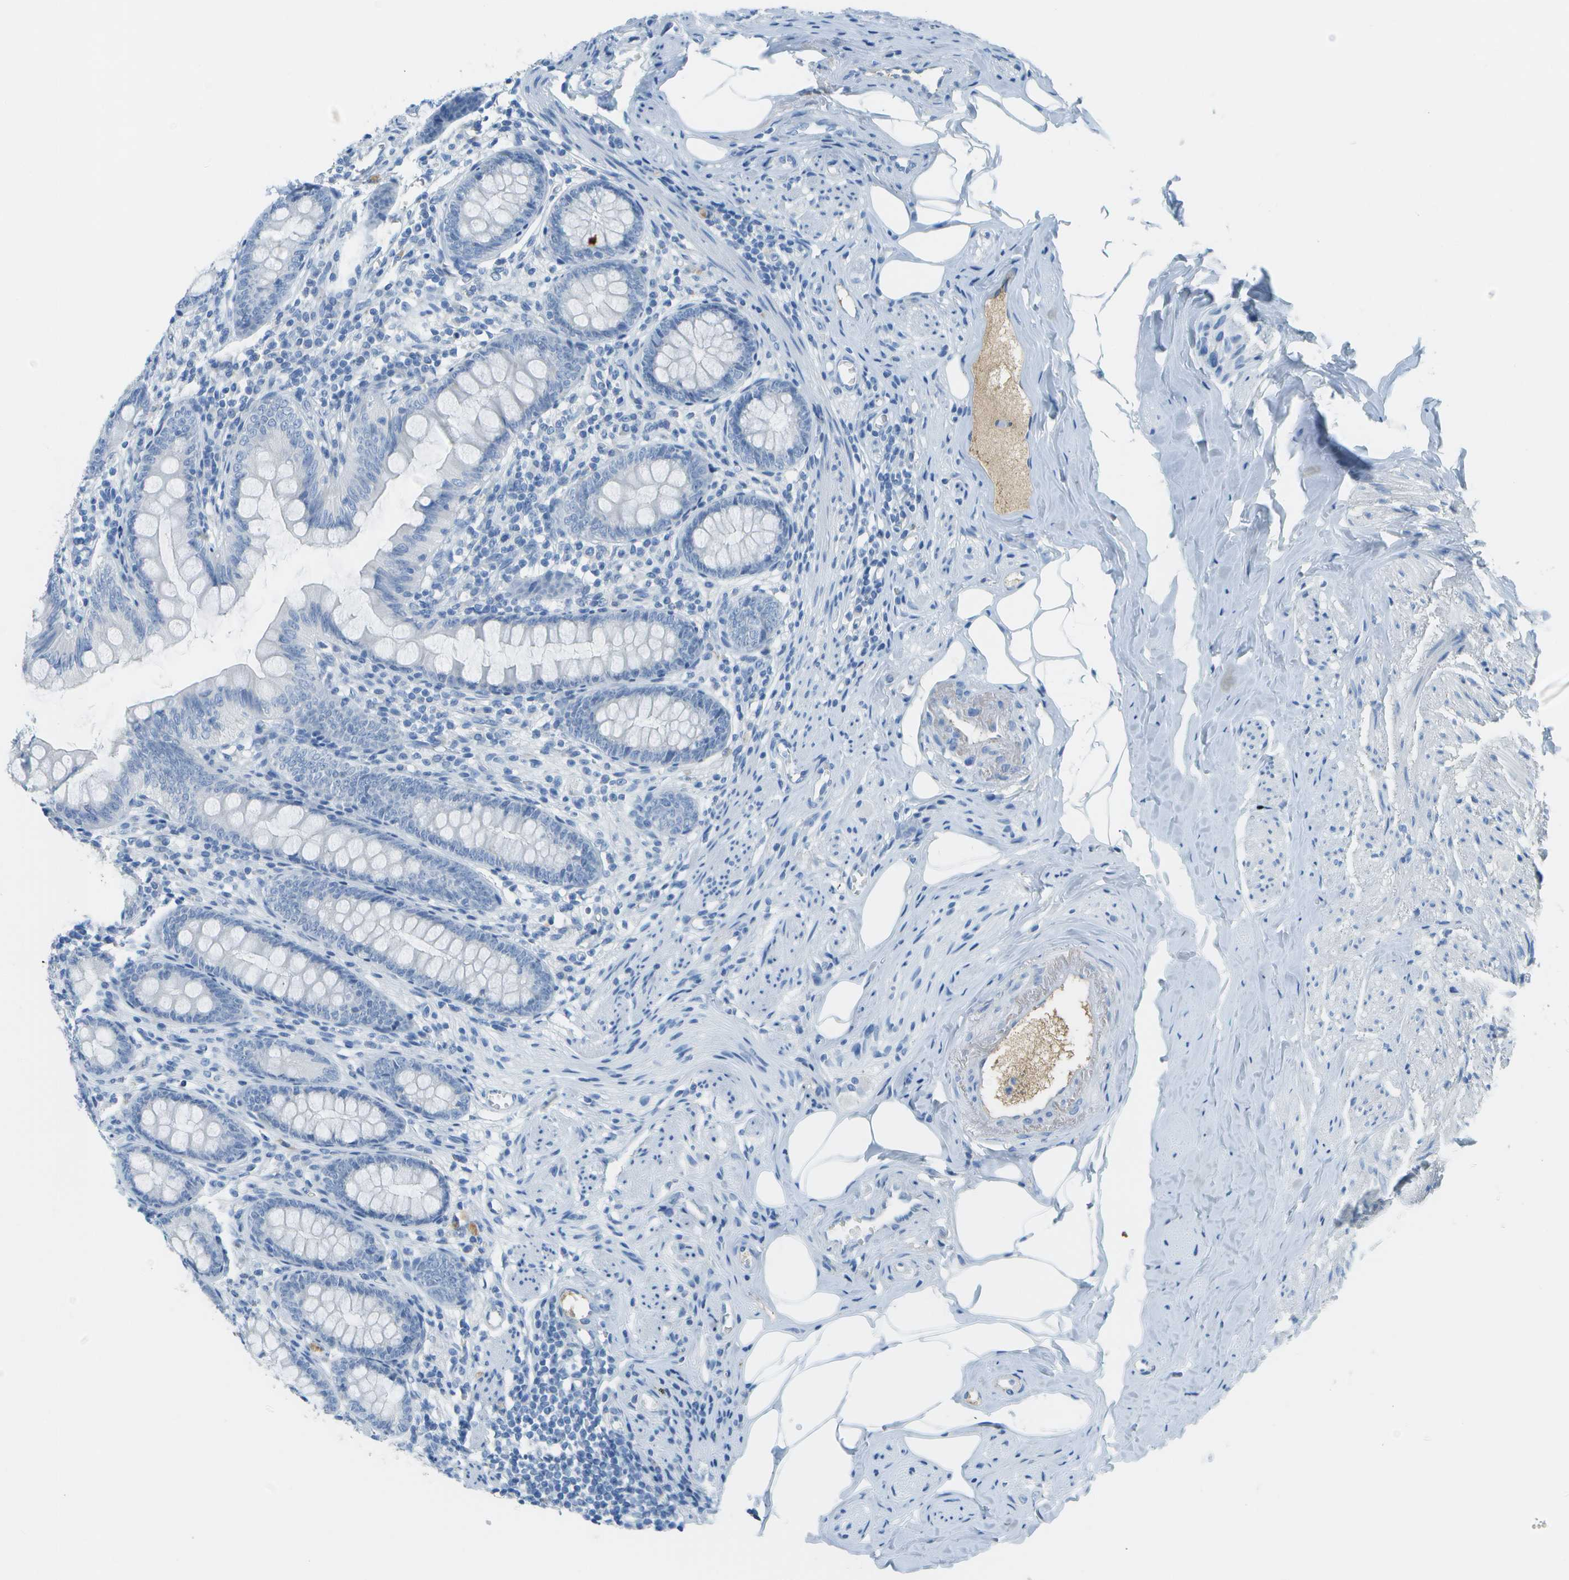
{"staining": {"intensity": "negative", "quantity": "none", "location": "none"}, "tissue": "appendix", "cell_type": "Glandular cells", "image_type": "normal", "snomed": [{"axis": "morphology", "description": "Normal tissue, NOS"}, {"axis": "topography", "description": "Appendix"}], "caption": "High power microscopy photomicrograph of an IHC micrograph of unremarkable appendix, revealing no significant expression in glandular cells.", "gene": "C1S", "patient": {"sex": "female", "age": 77}}